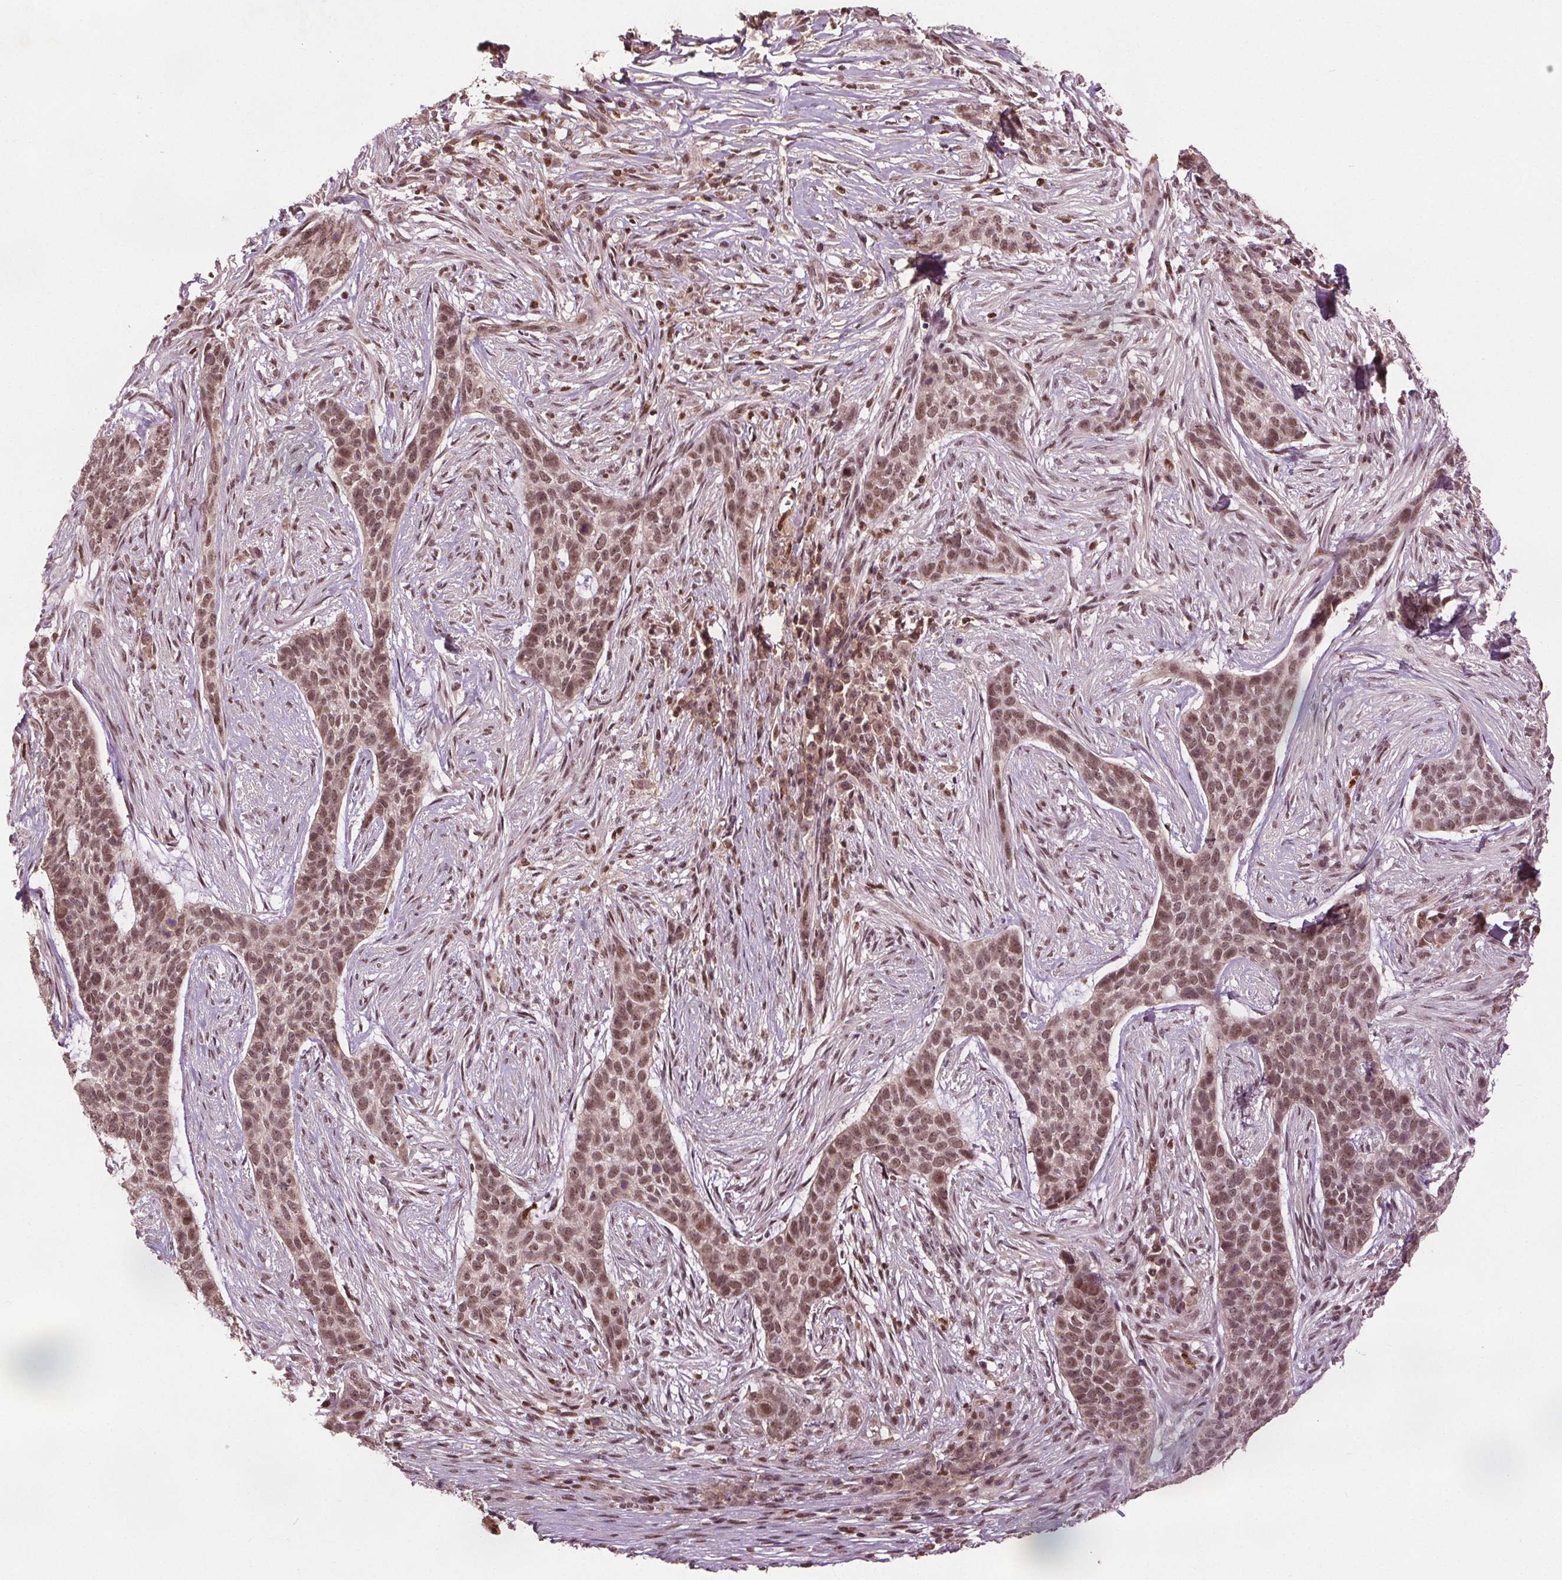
{"staining": {"intensity": "moderate", "quantity": ">75%", "location": "nuclear"}, "tissue": "skin cancer", "cell_type": "Tumor cells", "image_type": "cancer", "snomed": [{"axis": "morphology", "description": "Basal cell carcinoma"}, {"axis": "topography", "description": "Skin"}], "caption": "Immunohistochemical staining of human basal cell carcinoma (skin) demonstrates medium levels of moderate nuclear protein expression in approximately >75% of tumor cells.", "gene": "DDX11", "patient": {"sex": "female", "age": 69}}